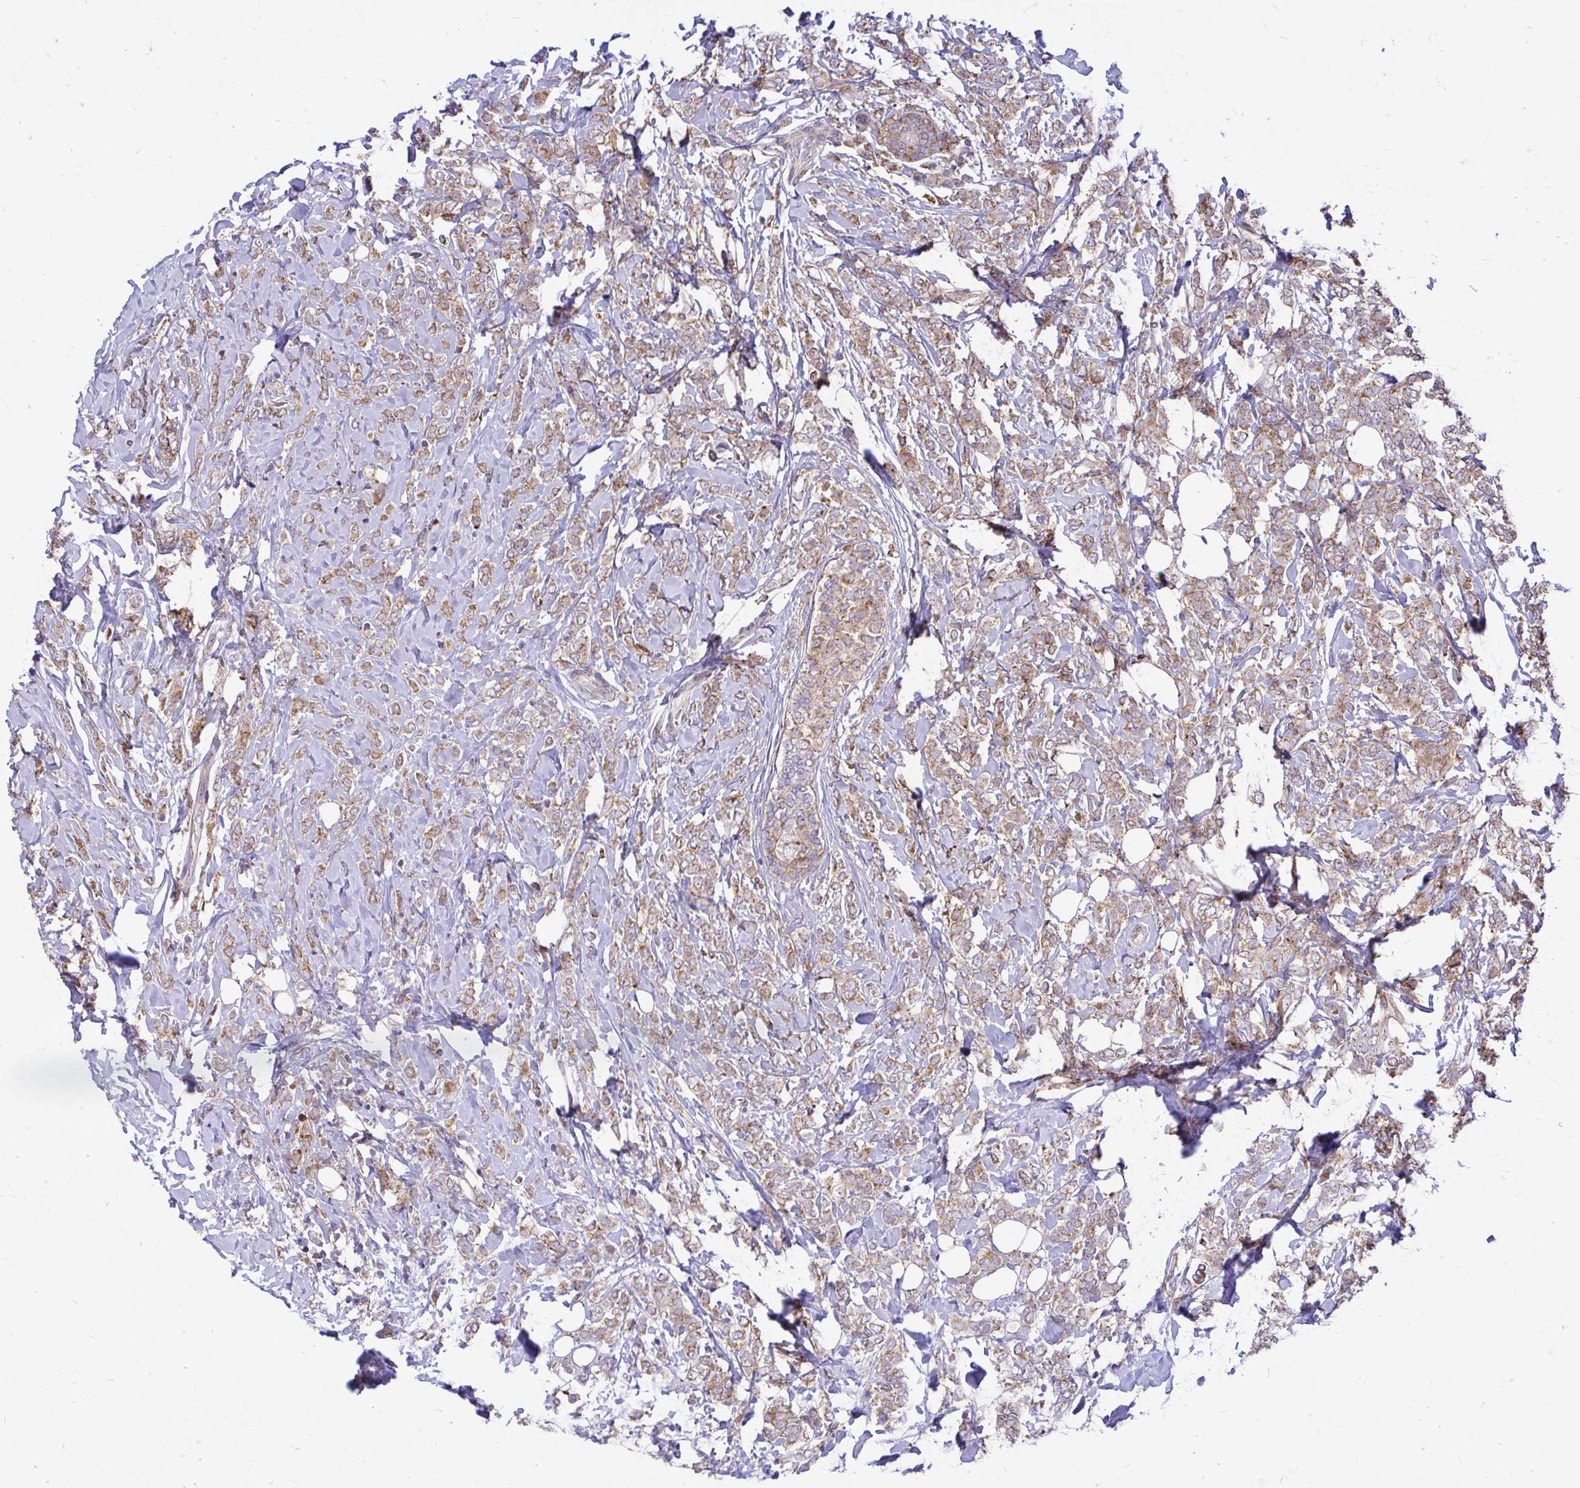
{"staining": {"intensity": "moderate", "quantity": ">75%", "location": "cytoplasmic/membranous"}, "tissue": "breast cancer", "cell_type": "Tumor cells", "image_type": "cancer", "snomed": [{"axis": "morphology", "description": "Lobular carcinoma"}, {"axis": "topography", "description": "Breast"}], "caption": "IHC (DAB) staining of human breast lobular carcinoma shows moderate cytoplasmic/membranous protein expression in approximately >75% of tumor cells. The staining is performed using DAB (3,3'-diaminobenzidine) brown chromogen to label protein expression. The nuclei are counter-stained blue using hematoxylin.", "gene": "VTI1B", "patient": {"sex": "female", "age": 49}}